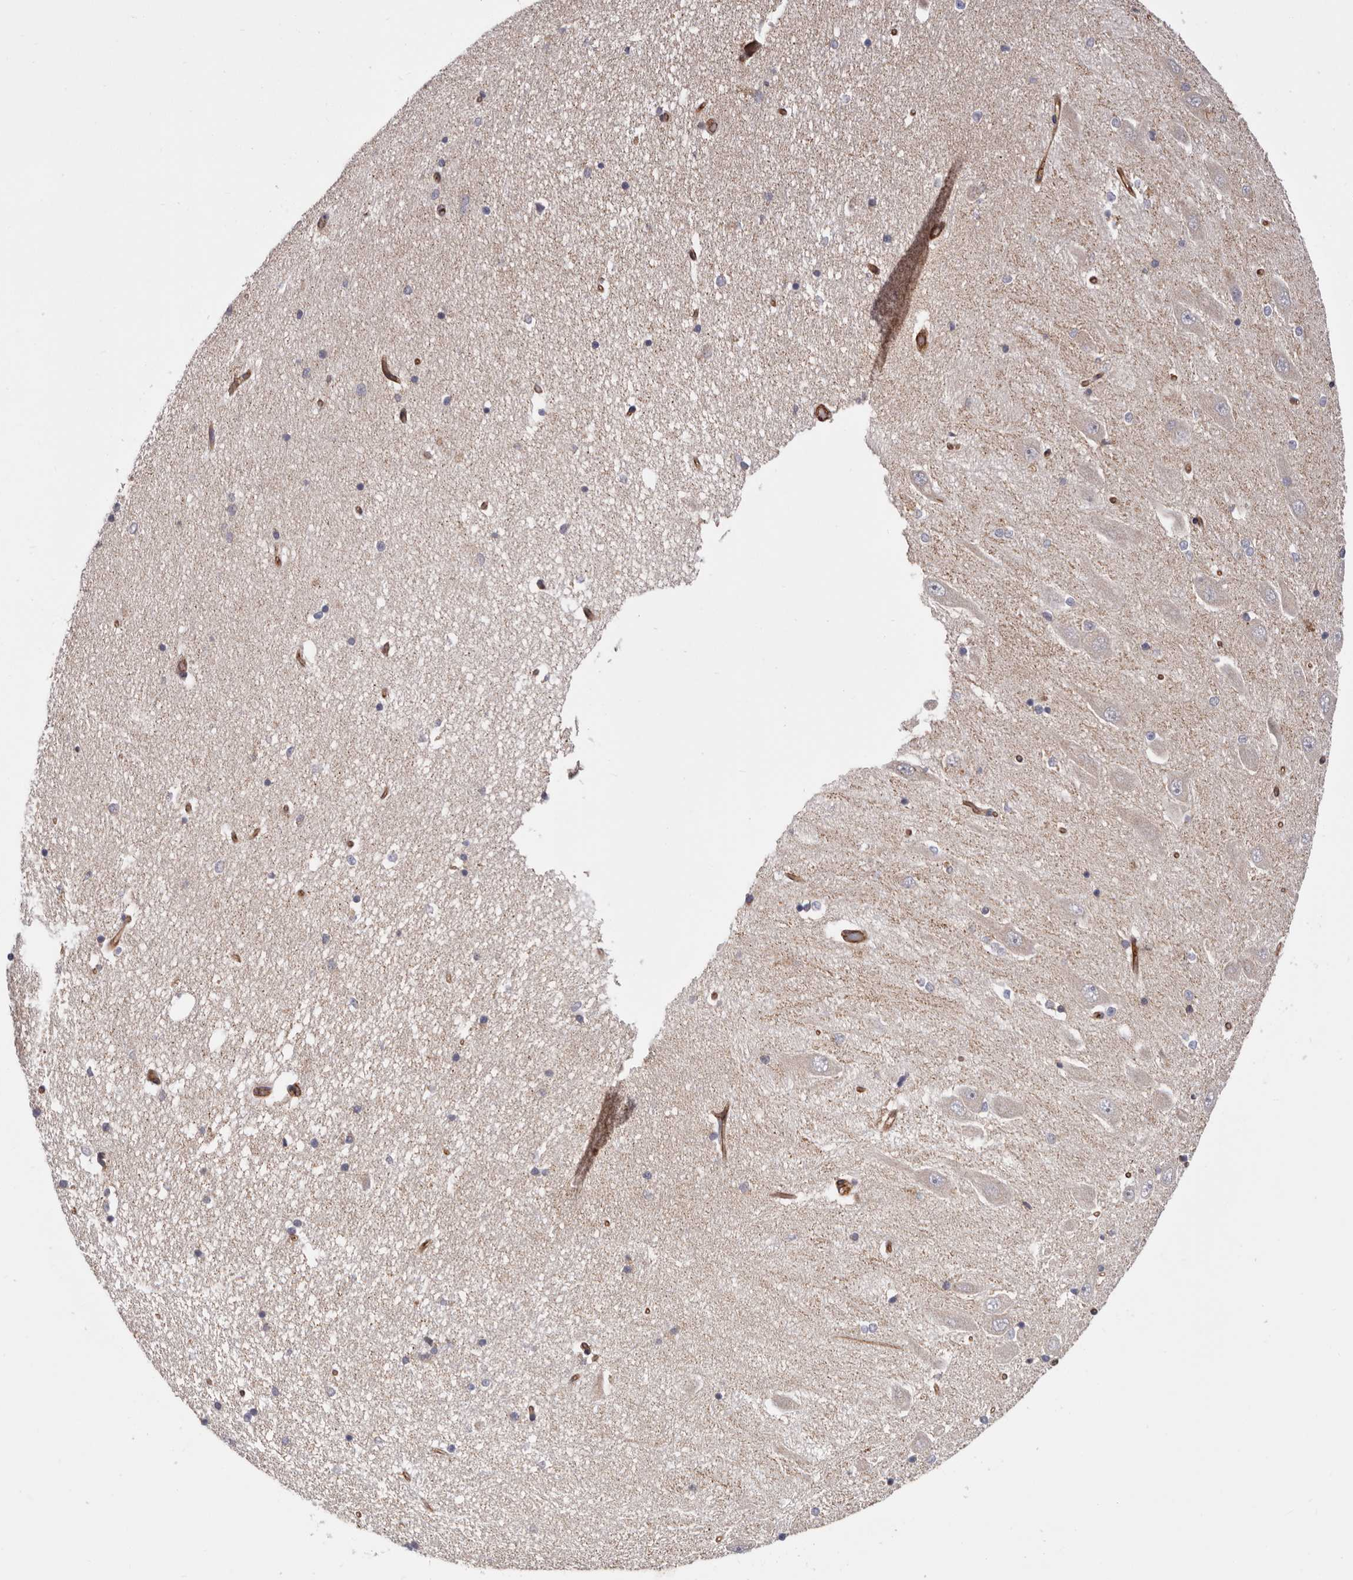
{"staining": {"intensity": "negative", "quantity": "none", "location": "none"}, "tissue": "hippocampus", "cell_type": "Glial cells", "image_type": "normal", "snomed": [{"axis": "morphology", "description": "Normal tissue, NOS"}, {"axis": "topography", "description": "Hippocampus"}], "caption": "The image displays no staining of glial cells in normal hippocampus.", "gene": "TMC7", "patient": {"sex": "male", "age": 45}}